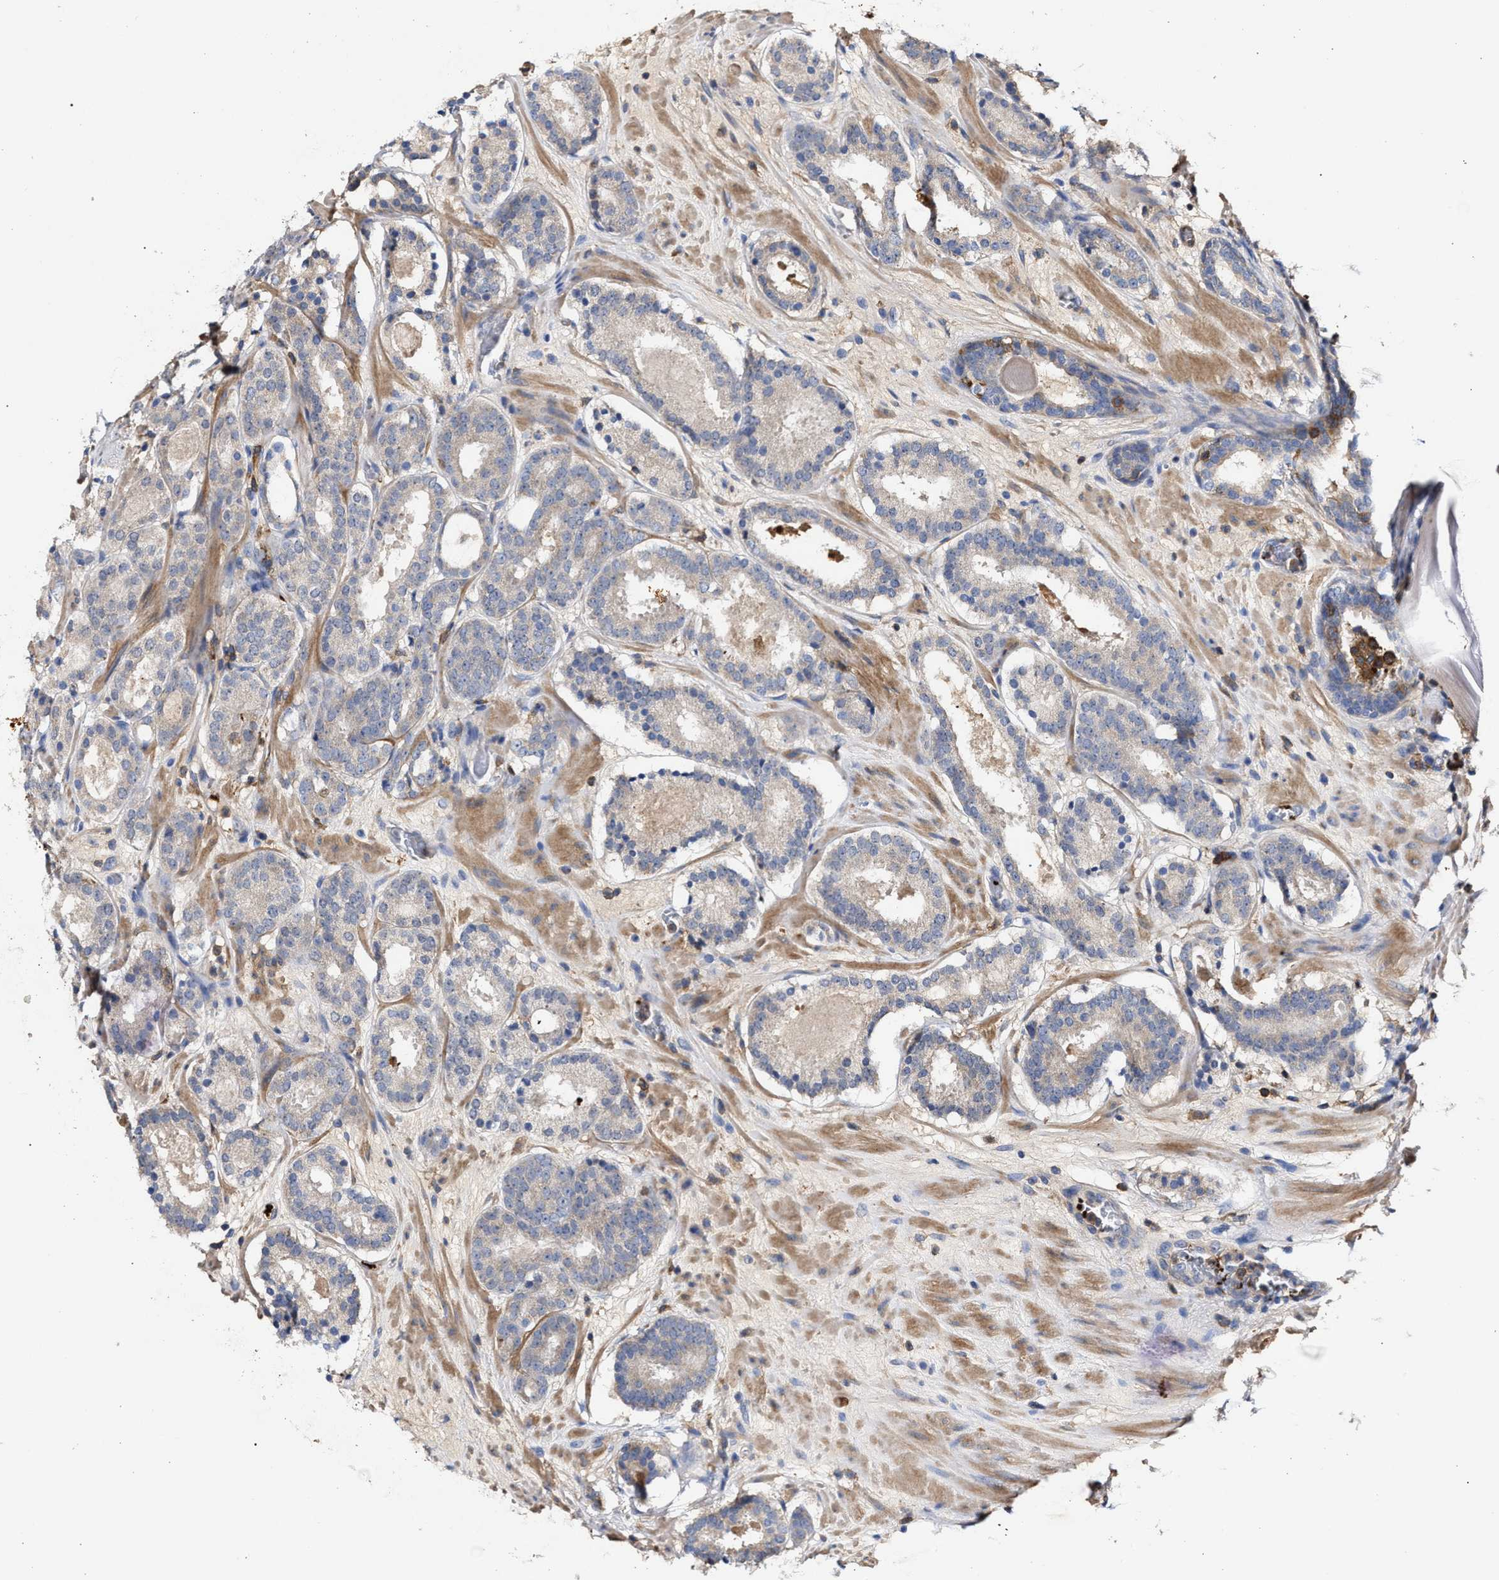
{"staining": {"intensity": "negative", "quantity": "none", "location": "none"}, "tissue": "prostate cancer", "cell_type": "Tumor cells", "image_type": "cancer", "snomed": [{"axis": "morphology", "description": "Adenocarcinoma, Low grade"}, {"axis": "topography", "description": "Prostate"}], "caption": "There is no significant staining in tumor cells of prostate cancer (adenocarcinoma (low-grade)).", "gene": "HS3ST5", "patient": {"sex": "male", "age": 69}}